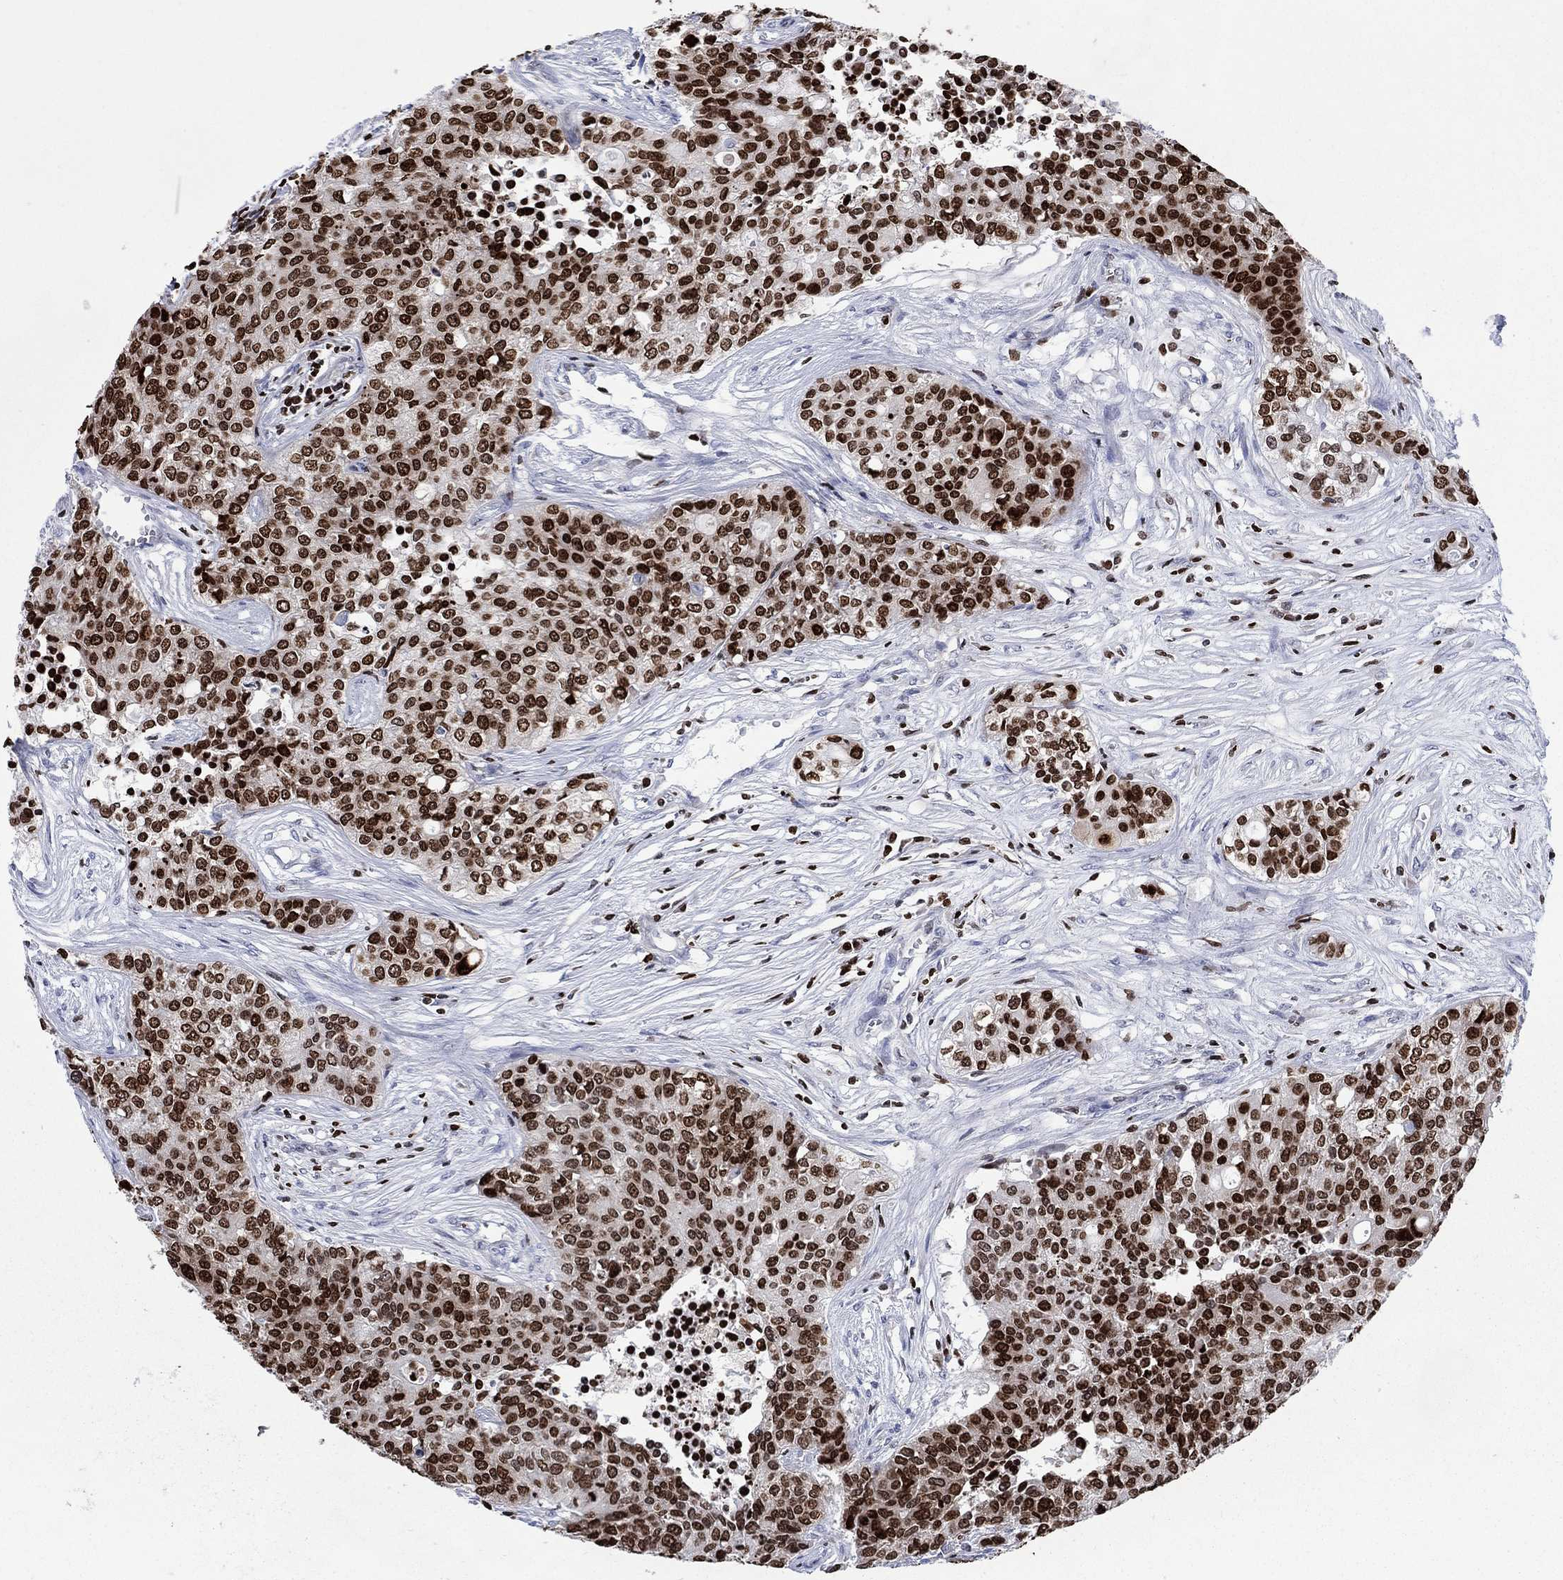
{"staining": {"intensity": "strong", "quantity": ">75%", "location": "nuclear"}, "tissue": "carcinoid", "cell_type": "Tumor cells", "image_type": "cancer", "snomed": [{"axis": "morphology", "description": "Carcinoid, malignant, NOS"}, {"axis": "topography", "description": "Colon"}], "caption": "A high-resolution histopathology image shows immunohistochemistry staining of carcinoid (malignant), which displays strong nuclear positivity in about >75% of tumor cells.", "gene": "HMGA1", "patient": {"sex": "male", "age": 81}}